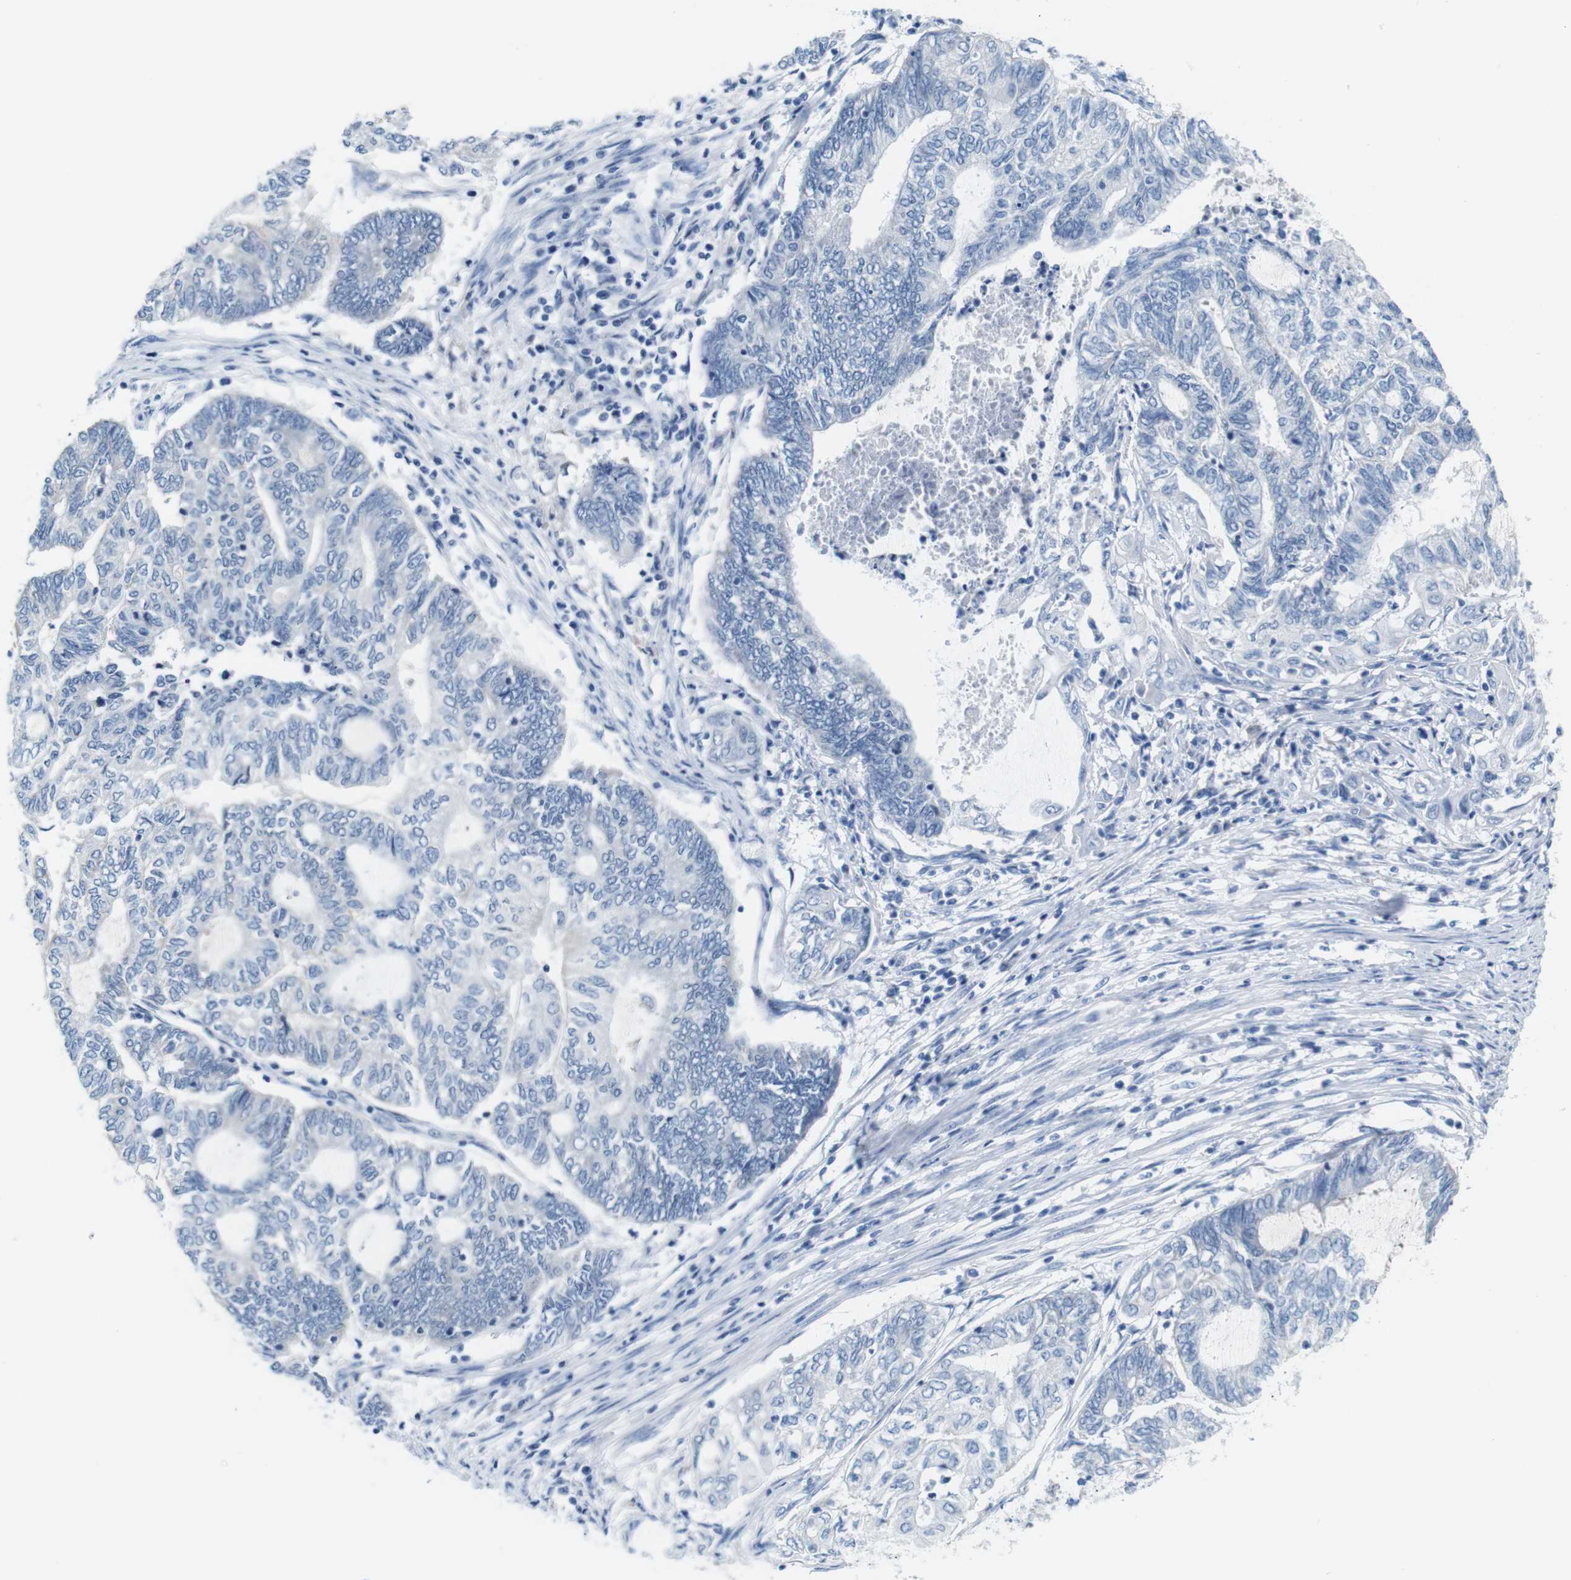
{"staining": {"intensity": "negative", "quantity": "none", "location": "none"}, "tissue": "endometrial cancer", "cell_type": "Tumor cells", "image_type": "cancer", "snomed": [{"axis": "morphology", "description": "Adenocarcinoma, NOS"}, {"axis": "topography", "description": "Uterus"}, {"axis": "topography", "description": "Endometrium"}], "caption": "Immunohistochemistry (IHC) of endometrial cancer (adenocarcinoma) displays no expression in tumor cells. (Stains: DAB (3,3'-diaminobenzidine) immunohistochemistry with hematoxylin counter stain, Microscopy: brightfield microscopy at high magnification).", "gene": "IGSF8", "patient": {"sex": "female", "age": 70}}